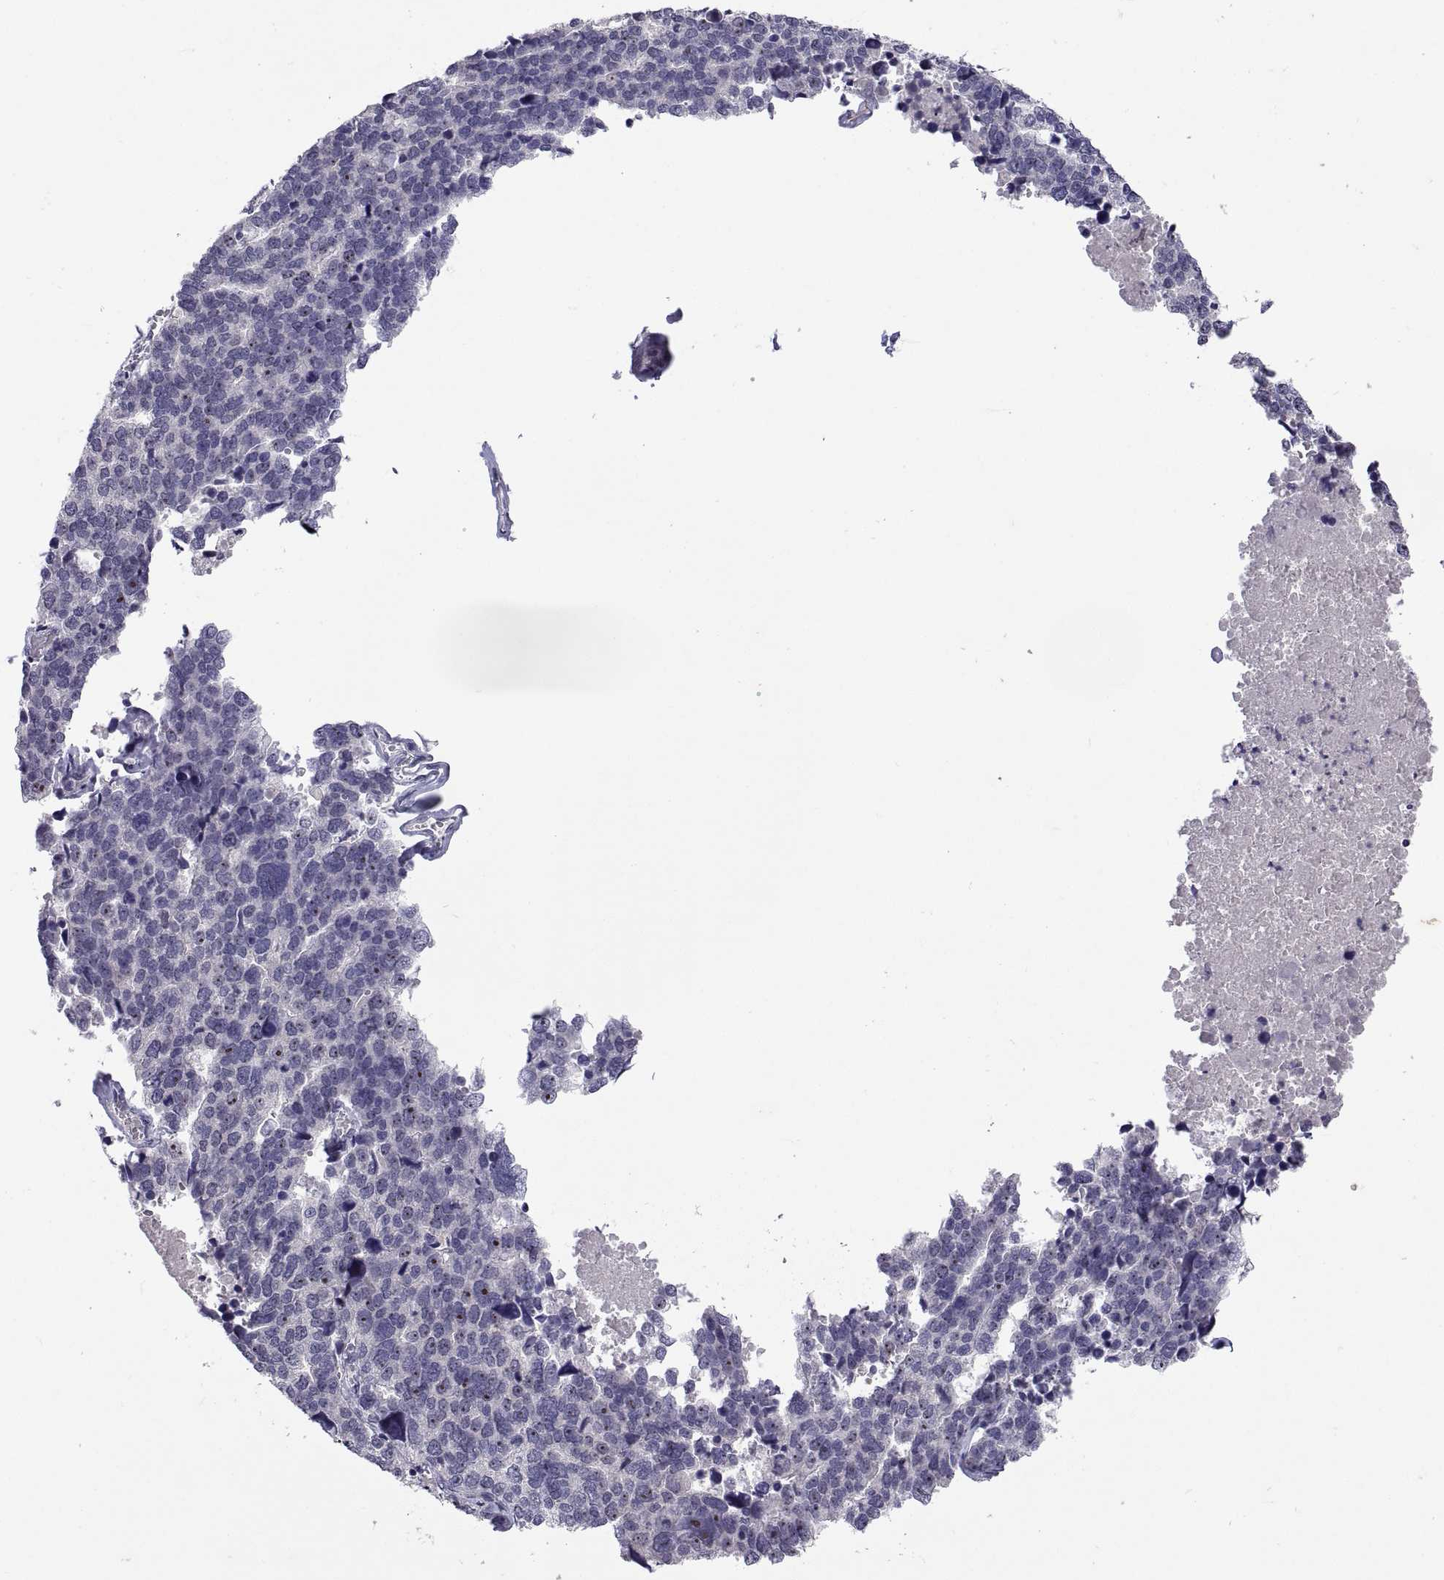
{"staining": {"intensity": "negative", "quantity": "none", "location": "none"}, "tissue": "stomach cancer", "cell_type": "Tumor cells", "image_type": "cancer", "snomed": [{"axis": "morphology", "description": "Adenocarcinoma, NOS"}, {"axis": "topography", "description": "Stomach"}], "caption": "Adenocarcinoma (stomach) was stained to show a protein in brown. There is no significant positivity in tumor cells. (Stains: DAB IHC with hematoxylin counter stain, Microscopy: brightfield microscopy at high magnification).", "gene": "MS4A1", "patient": {"sex": "male", "age": 69}}